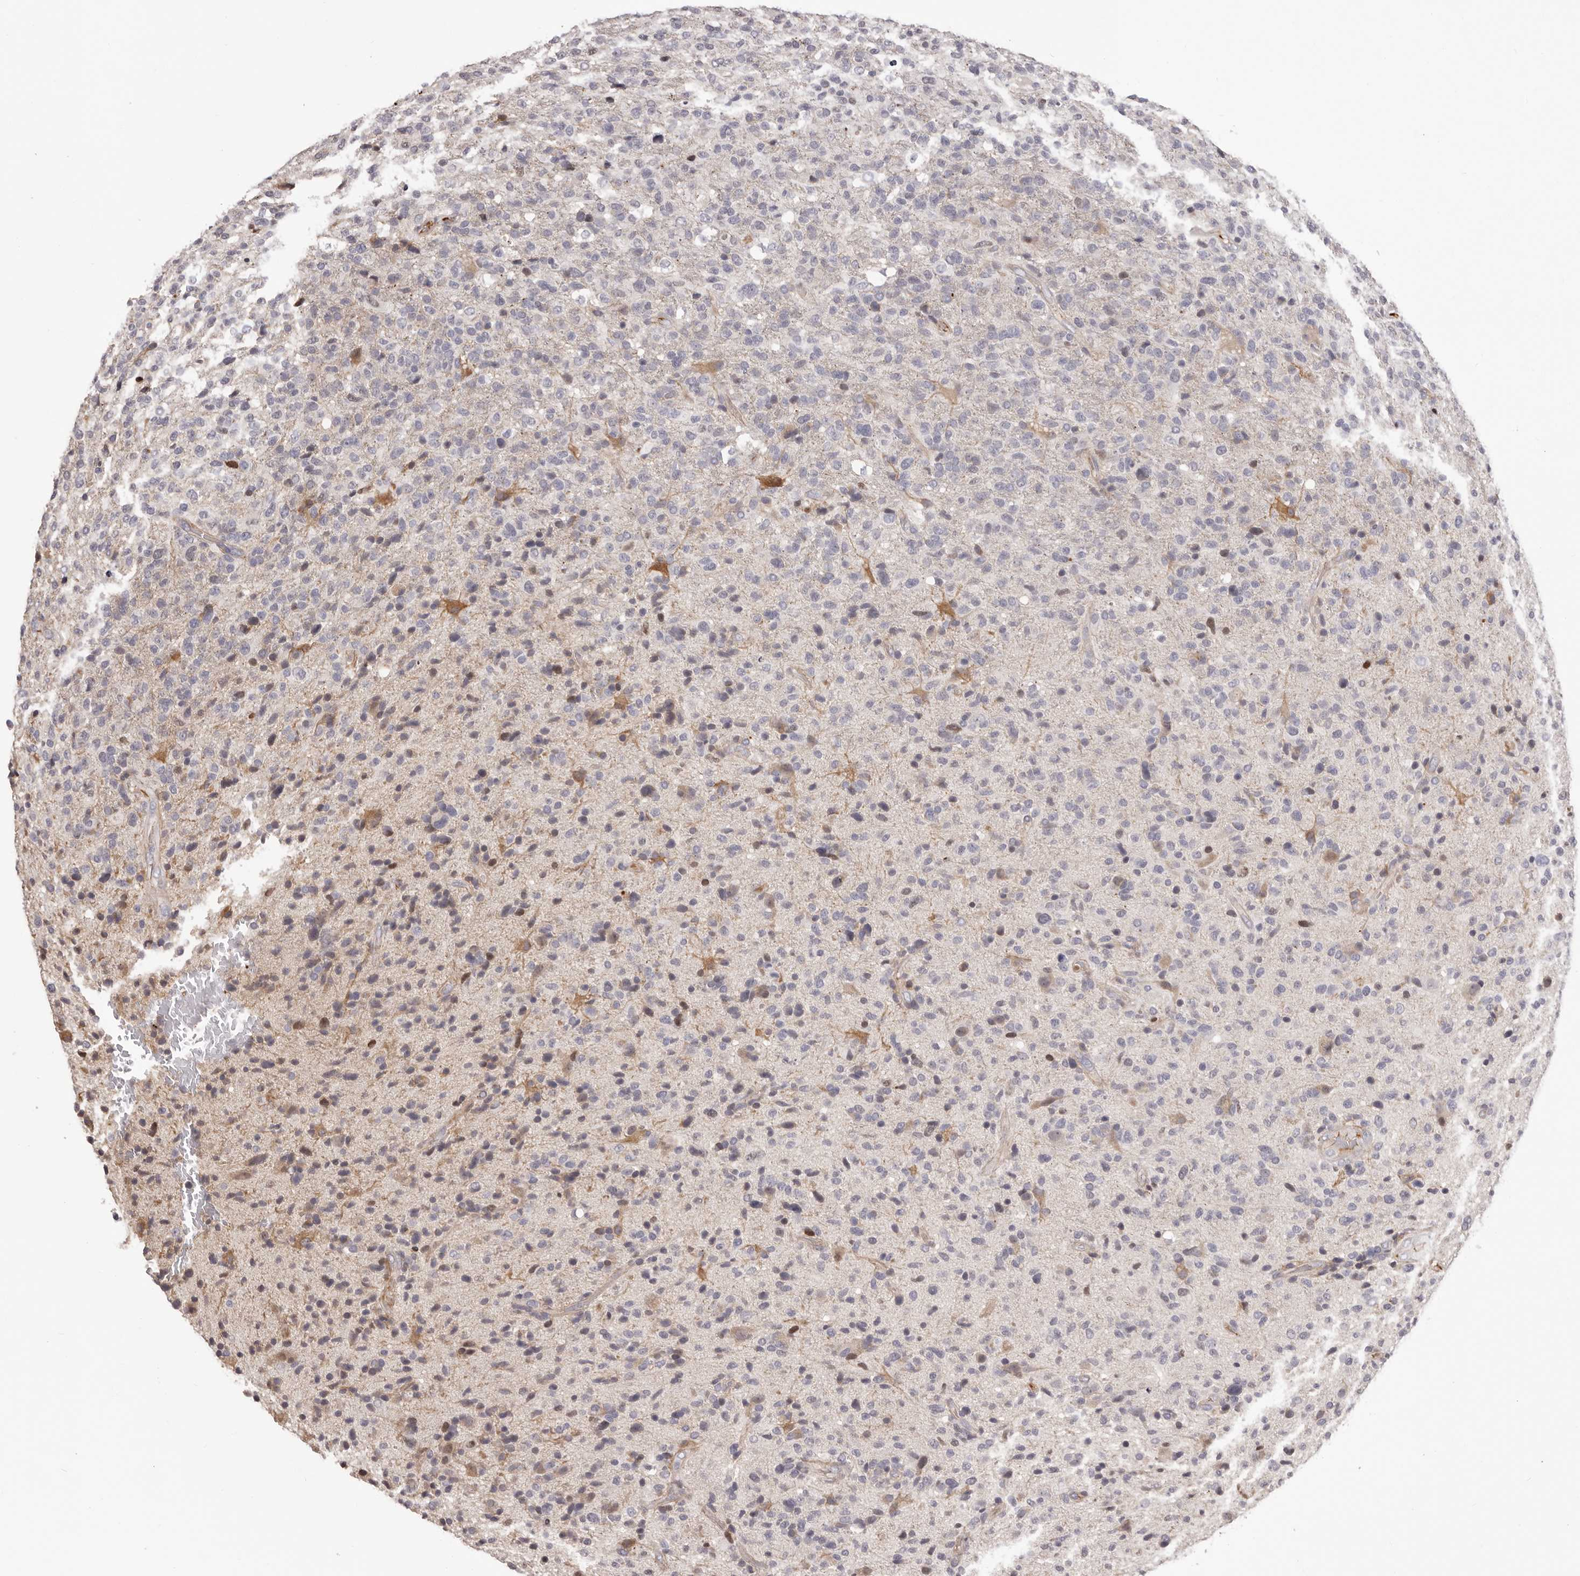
{"staining": {"intensity": "negative", "quantity": "none", "location": "none"}, "tissue": "glioma", "cell_type": "Tumor cells", "image_type": "cancer", "snomed": [{"axis": "morphology", "description": "Glioma, malignant, High grade"}, {"axis": "topography", "description": "Brain"}], "caption": "High magnification brightfield microscopy of malignant glioma (high-grade) stained with DAB (3,3'-diaminobenzidine) (brown) and counterstained with hematoxylin (blue): tumor cells show no significant expression. (Brightfield microscopy of DAB immunohistochemistry at high magnification).", "gene": "OTUD3", "patient": {"sex": "male", "age": 72}}